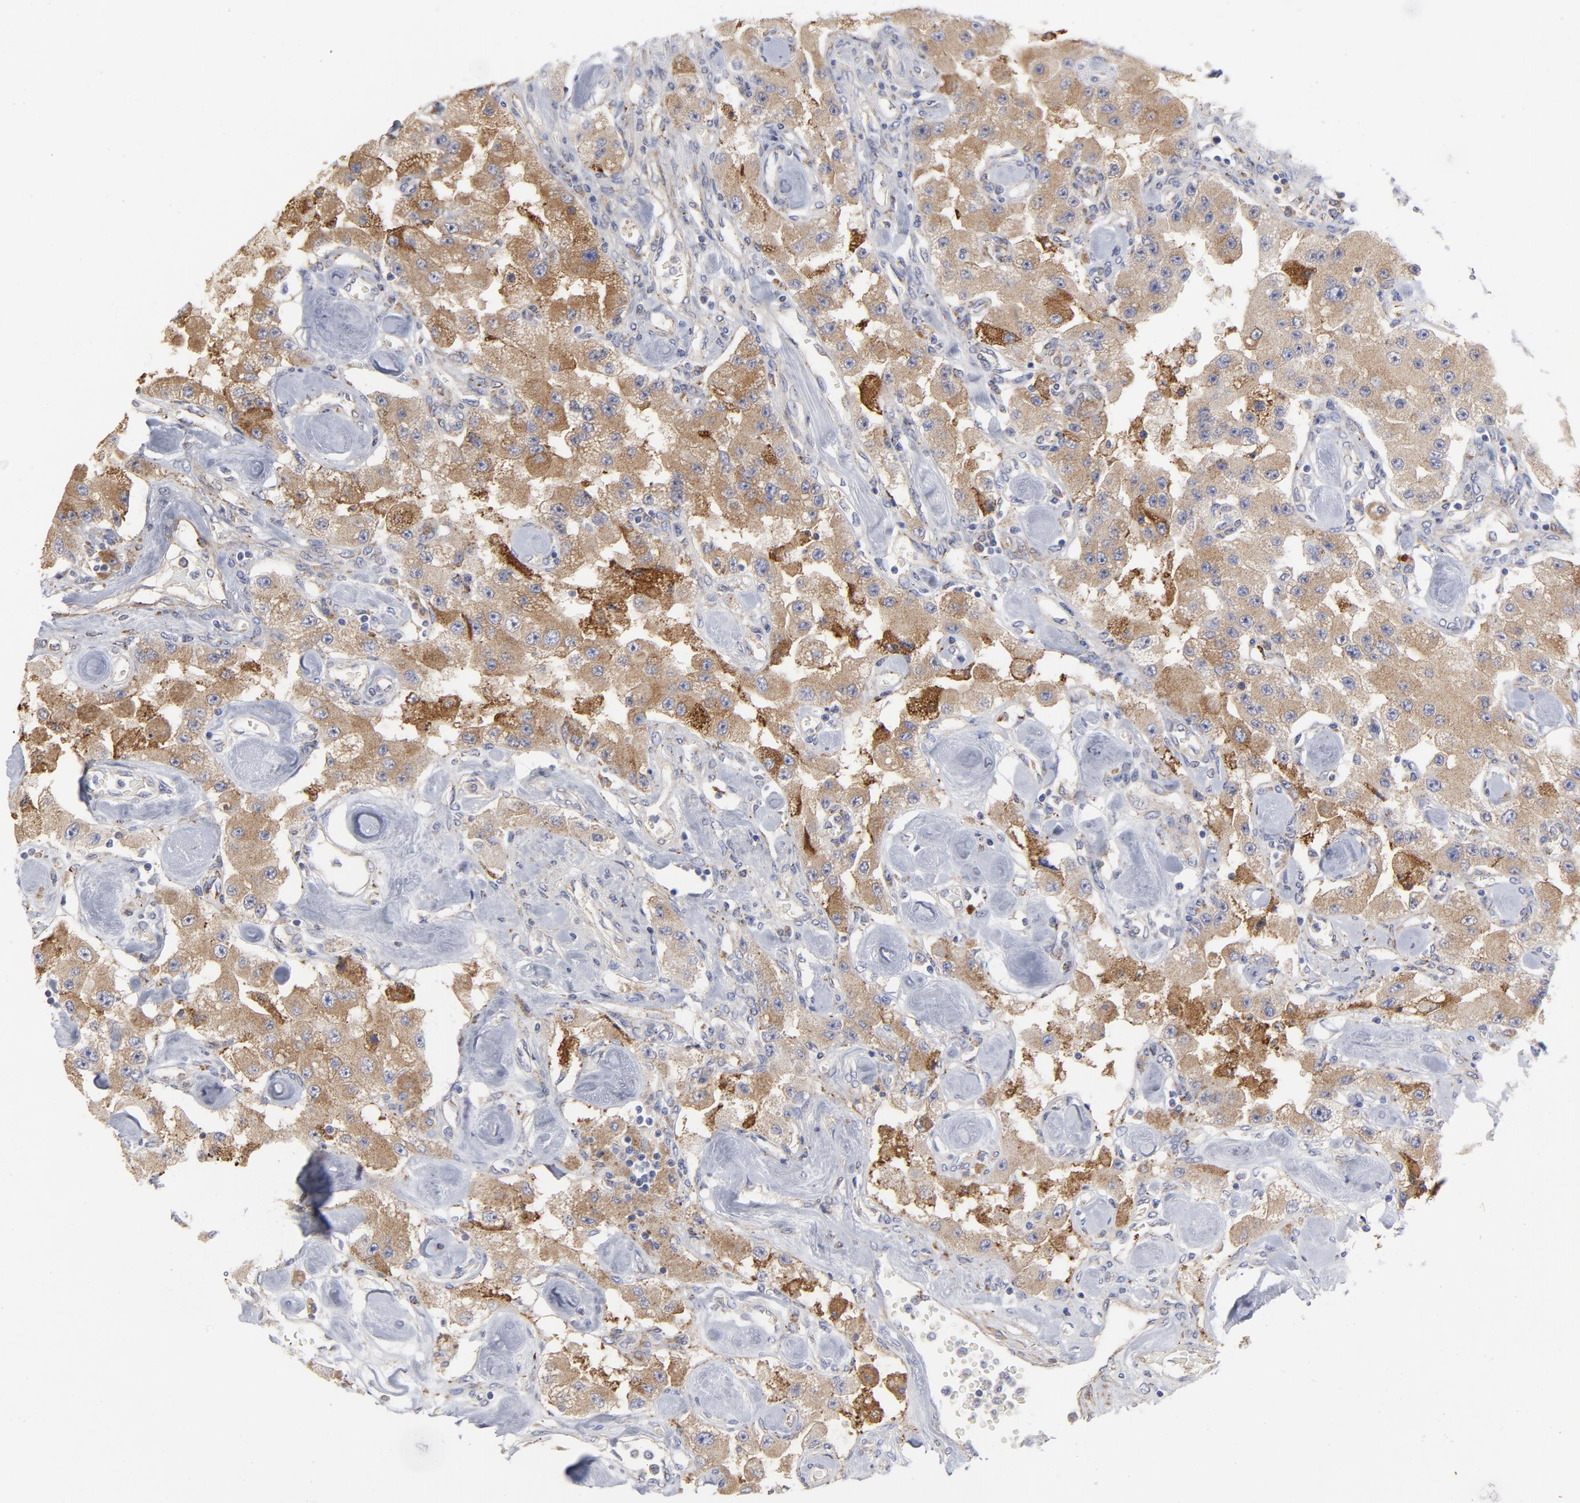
{"staining": {"intensity": "moderate", "quantity": ">75%", "location": "cytoplasmic/membranous"}, "tissue": "carcinoid", "cell_type": "Tumor cells", "image_type": "cancer", "snomed": [{"axis": "morphology", "description": "Carcinoid, malignant, NOS"}, {"axis": "topography", "description": "Pancreas"}], "caption": "The immunohistochemical stain highlights moderate cytoplasmic/membranous expression in tumor cells of malignant carcinoid tissue.", "gene": "RAPGEF3", "patient": {"sex": "male", "age": 41}}